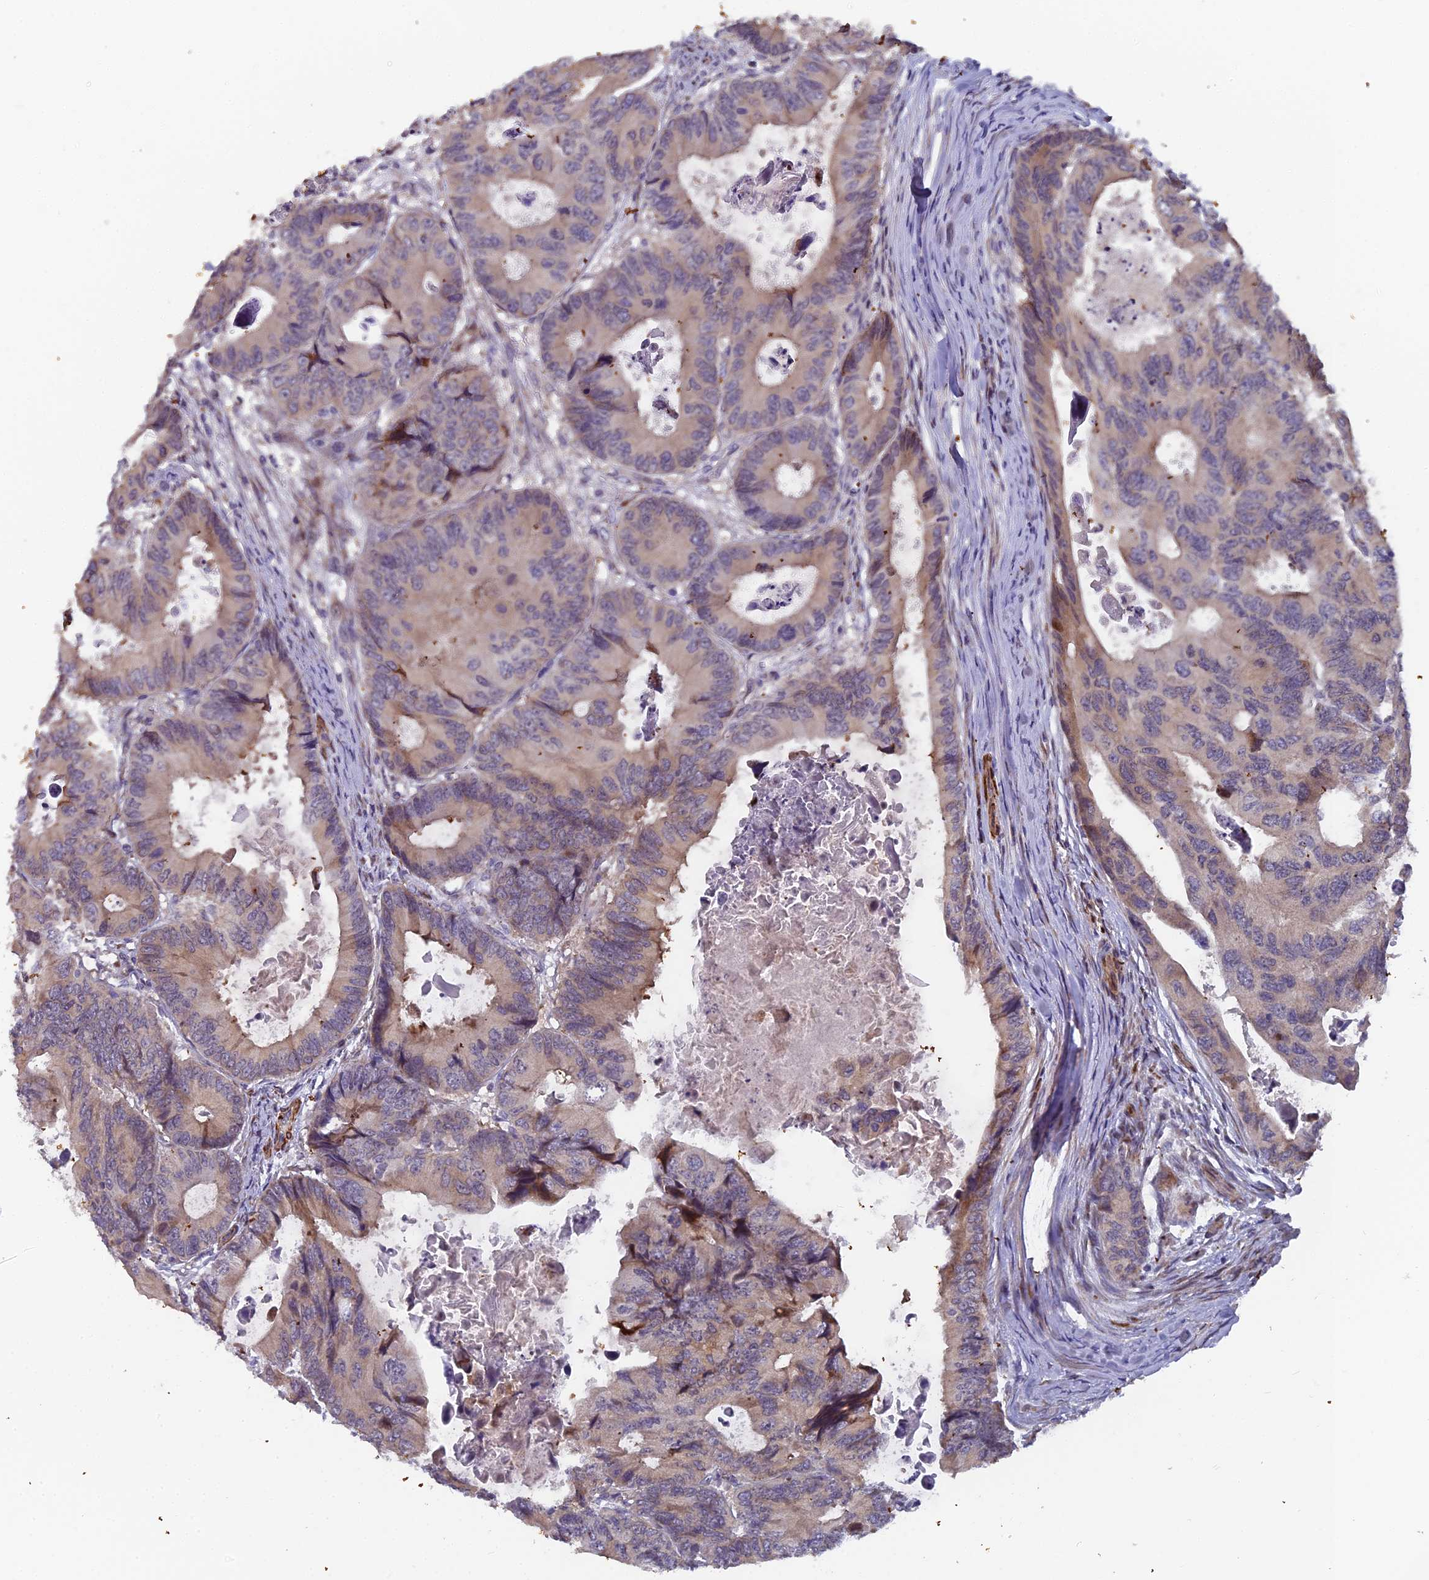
{"staining": {"intensity": "weak", "quantity": "<25%", "location": "cytoplasmic/membranous"}, "tissue": "colorectal cancer", "cell_type": "Tumor cells", "image_type": "cancer", "snomed": [{"axis": "morphology", "description": "Adenocarcinoma, NOS"}, {"axis": "topography", "description": "Colon"}], "caption": "DAB immunohistochemical staining of human colorectal cancer (adenocarcinoma) reveals no significant positivity in tumor cells.", "gene": "RAB28", "patient": {"sex": "male", "age": 85}}